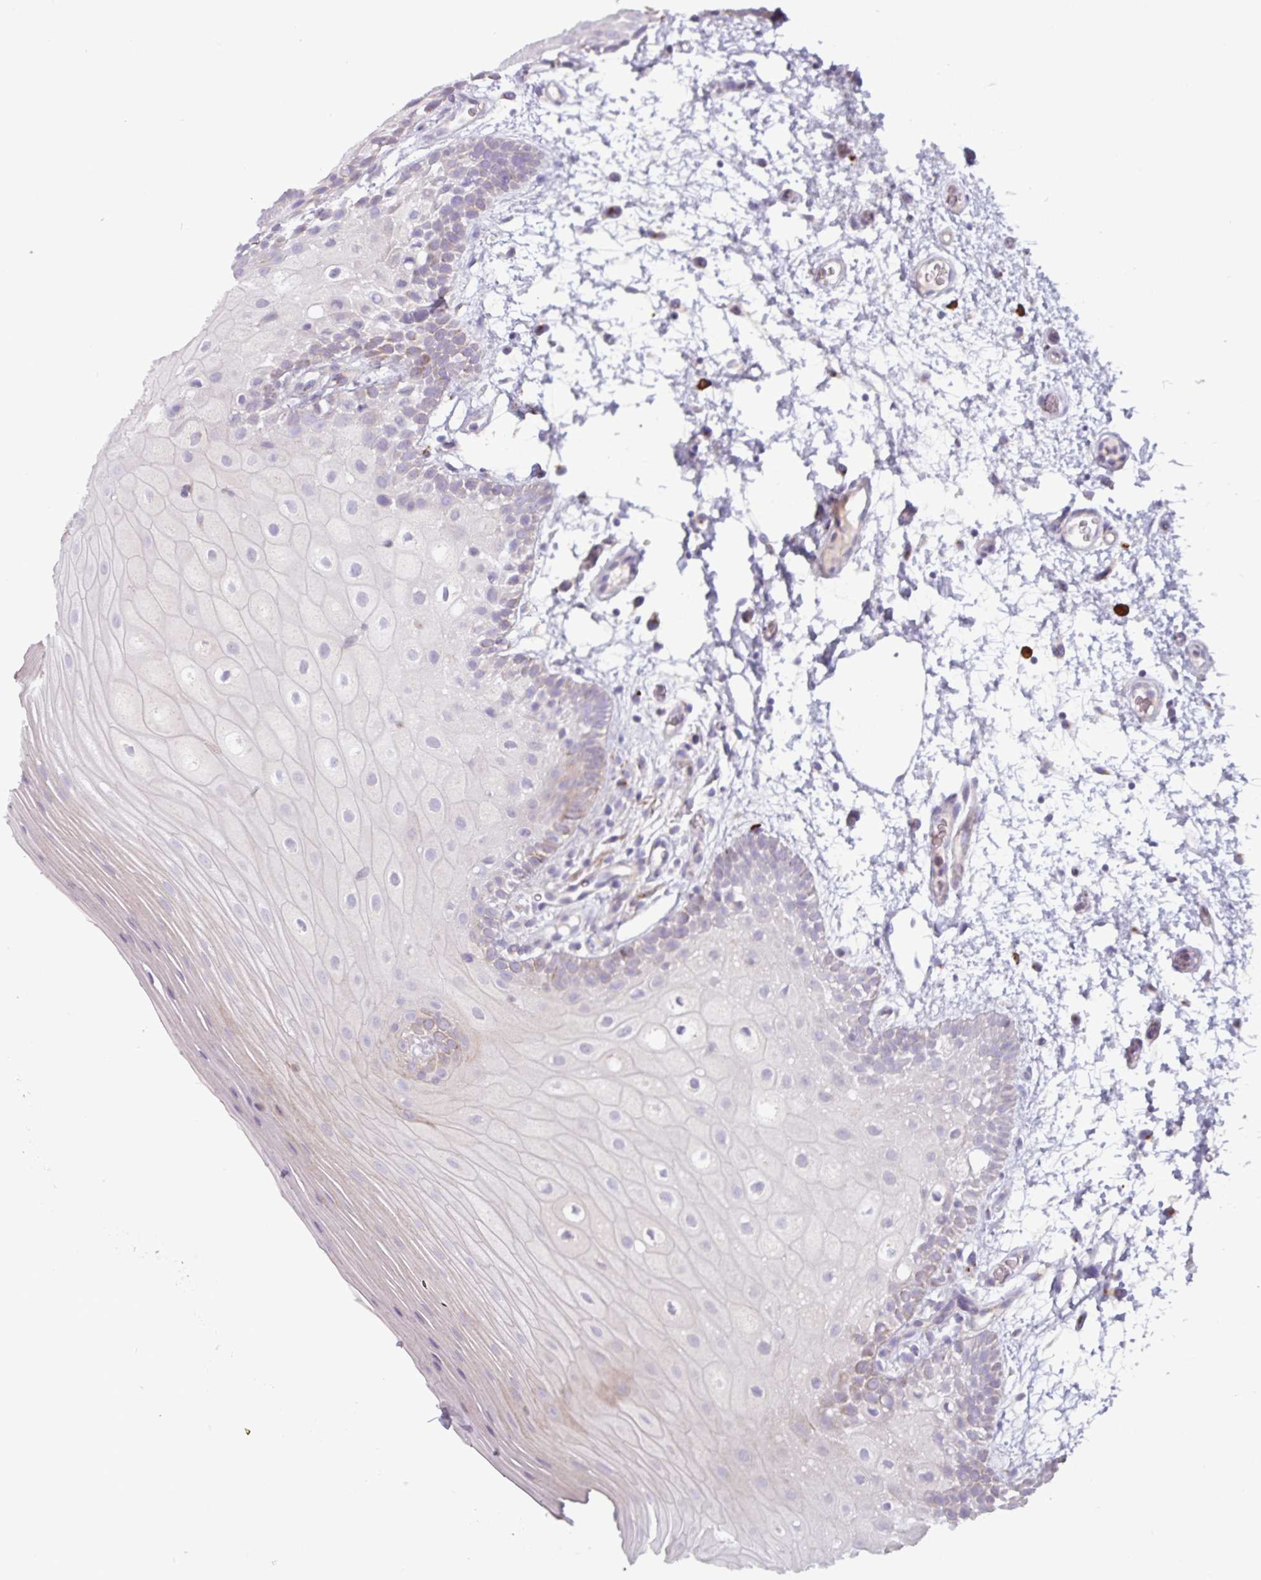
{"staining": {"intensity": "moderate", "quantity": "<25%", "location": "cytoplasmic/membranous"}, "tissue": "oral mucosa", "cell_type": "Squamous epithelial cells", "image_type": "normal", "snomed": [{"axis": "morphology", "description": "Normal tissue, NOS"}, {"axis": "morphology", "description": "Squamous cell carcinoma, NOS"}, {"axis": "topography", "description": "Oral tissue"}, {"axis": "topography", "description": "Tounge, NOS"}, {"axis": "topography", "description": "Head-Neck"}], "caption": "Immunohistochemical staining of unremarkable oral mucosa exhibits <25% levels of moderate cytoplasmic/membranous protein staining in approximately <25% of squamous epithelial cells.", "gene": "ADGRE1", "patient": {"sex": "male", "age": 76}}